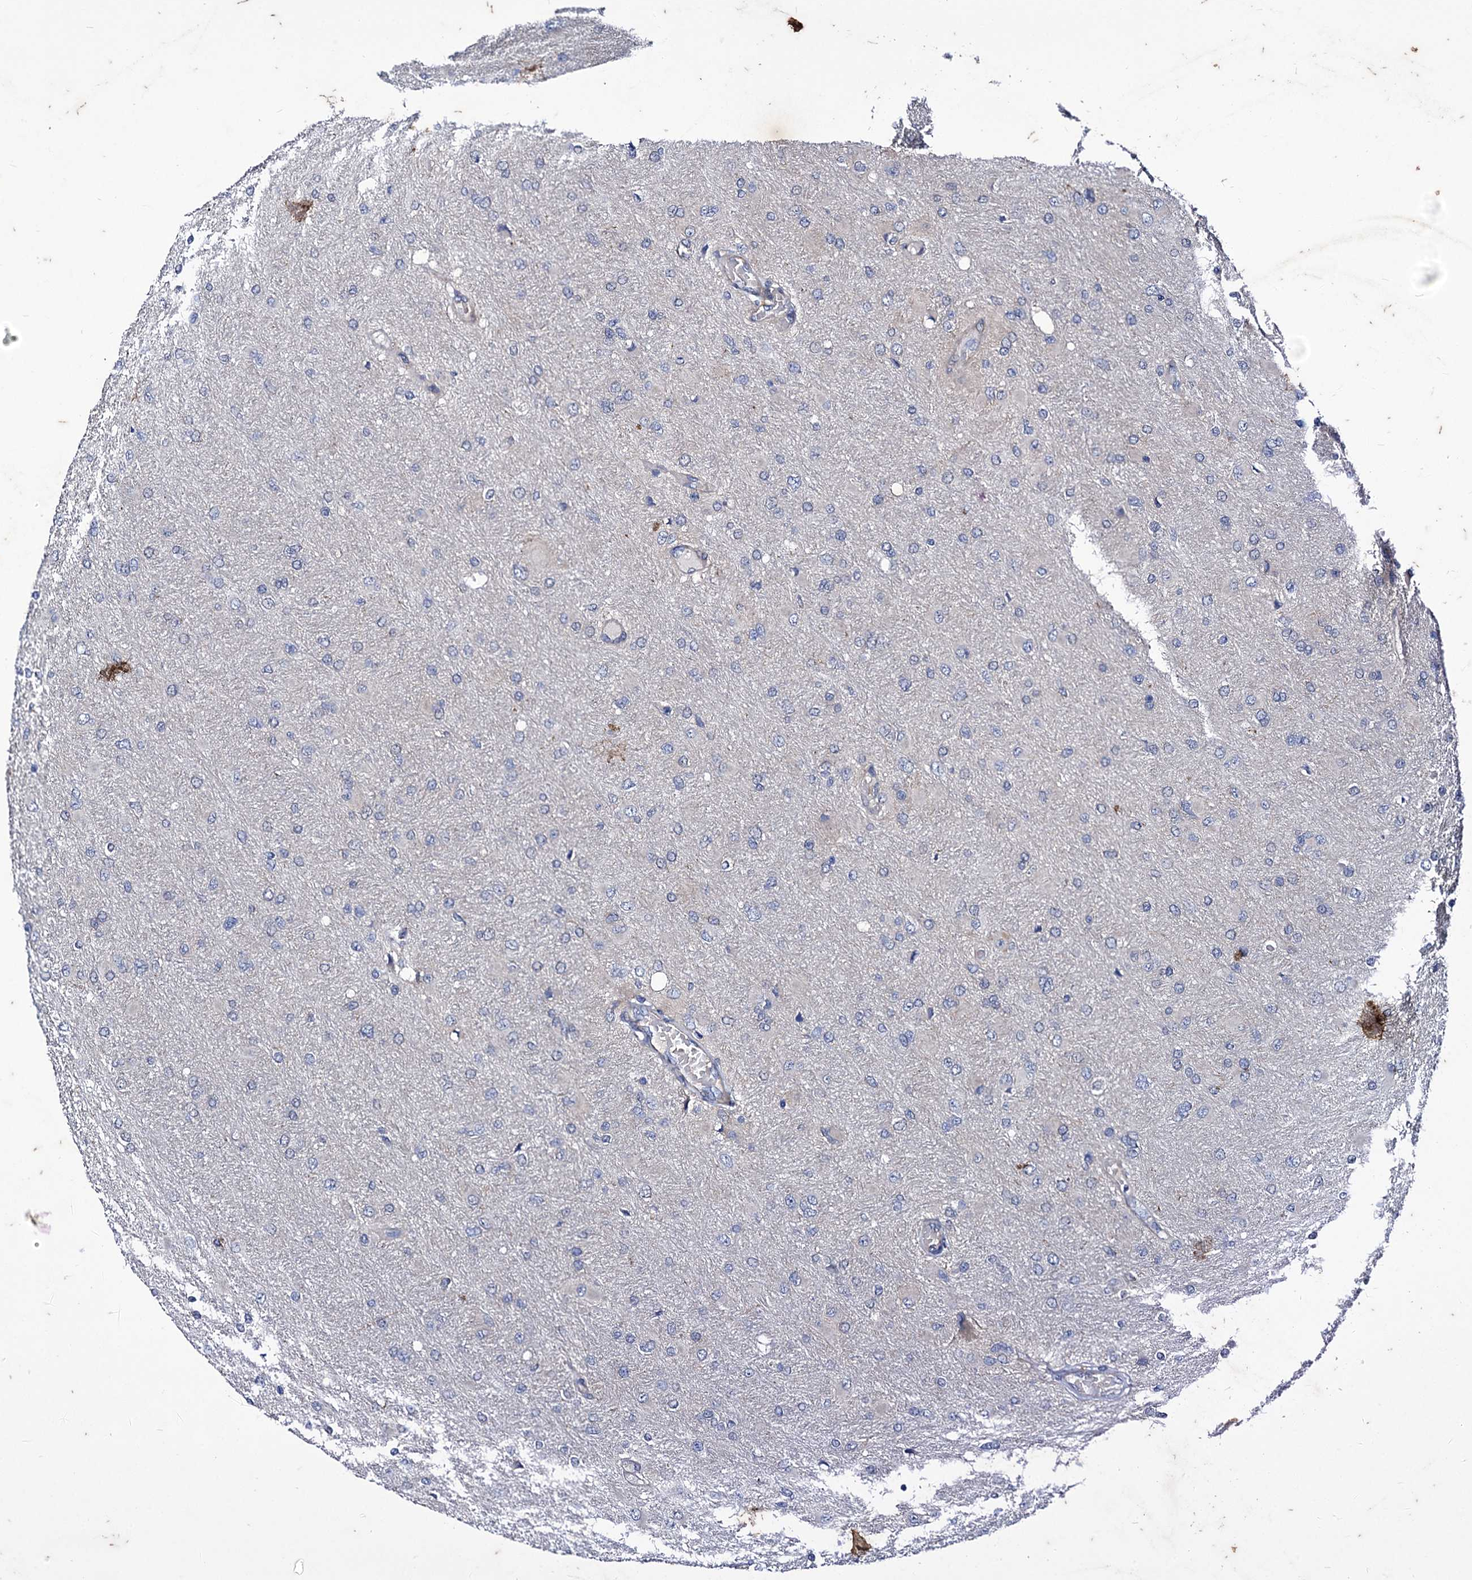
{"staining": {"intensity": "negative", "quantity": "none", "location": "none"}, "tissue": "glioma", "cell_type": "Tumor cells", "image_type": "cancer", "snomed": [{"axis": "morphology", "description": "Glioma, malignant, High grade"}, {"axis": "topography", "description": "Cerebral cortex"}], "caption": "This histopathology image is of malignant high-grade glioma stained with immunohistochemistry (IHC) to label a protein in brown with the nuclei are counter-stained blue. There is no staining in tumor cells. (IHC, brightfield microscopy, high magnification).", "gene": "AXL", "patient": {"sex": "female", "age": 36}}